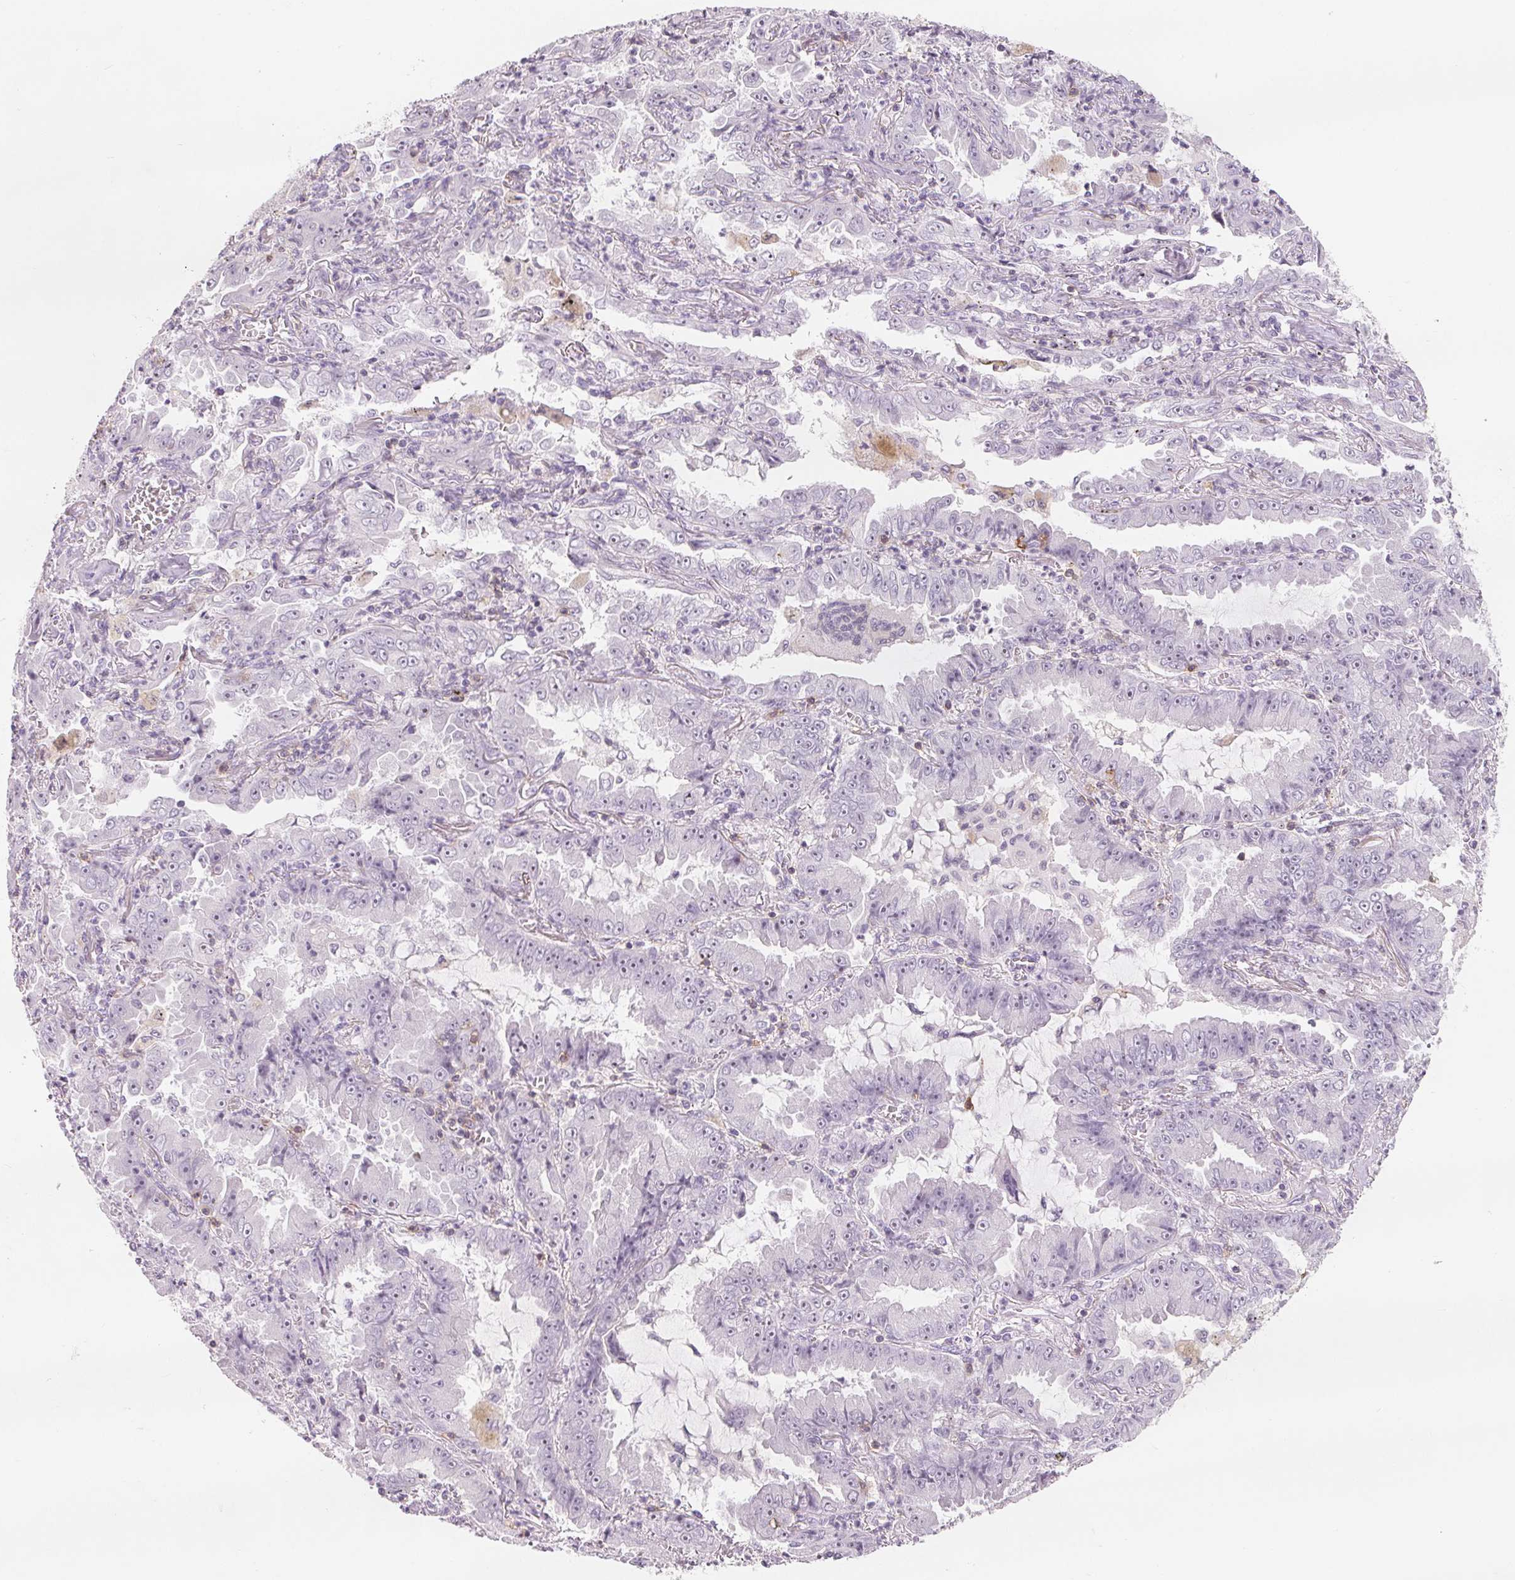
{"staining": {"intensity": "negative", "quantity": "none", "location": "none"}, "tissue": "lung cancer", "cell_type": "Tumor cells", "image_type": "cancer", "snomed": [{"axis": "morphology", "description": "Adenocarcinoma, NOS"}, {"axis": "topography", "description": "Lung"}], "caption": "The micrograph shows no significant expression in tumor cells of adenocarcinoma (lung). (Immunohistochemistry, brightfield microscopy, high magnification).", "gene": "CD69", "patient": {"sex": "female", "age": 52}}